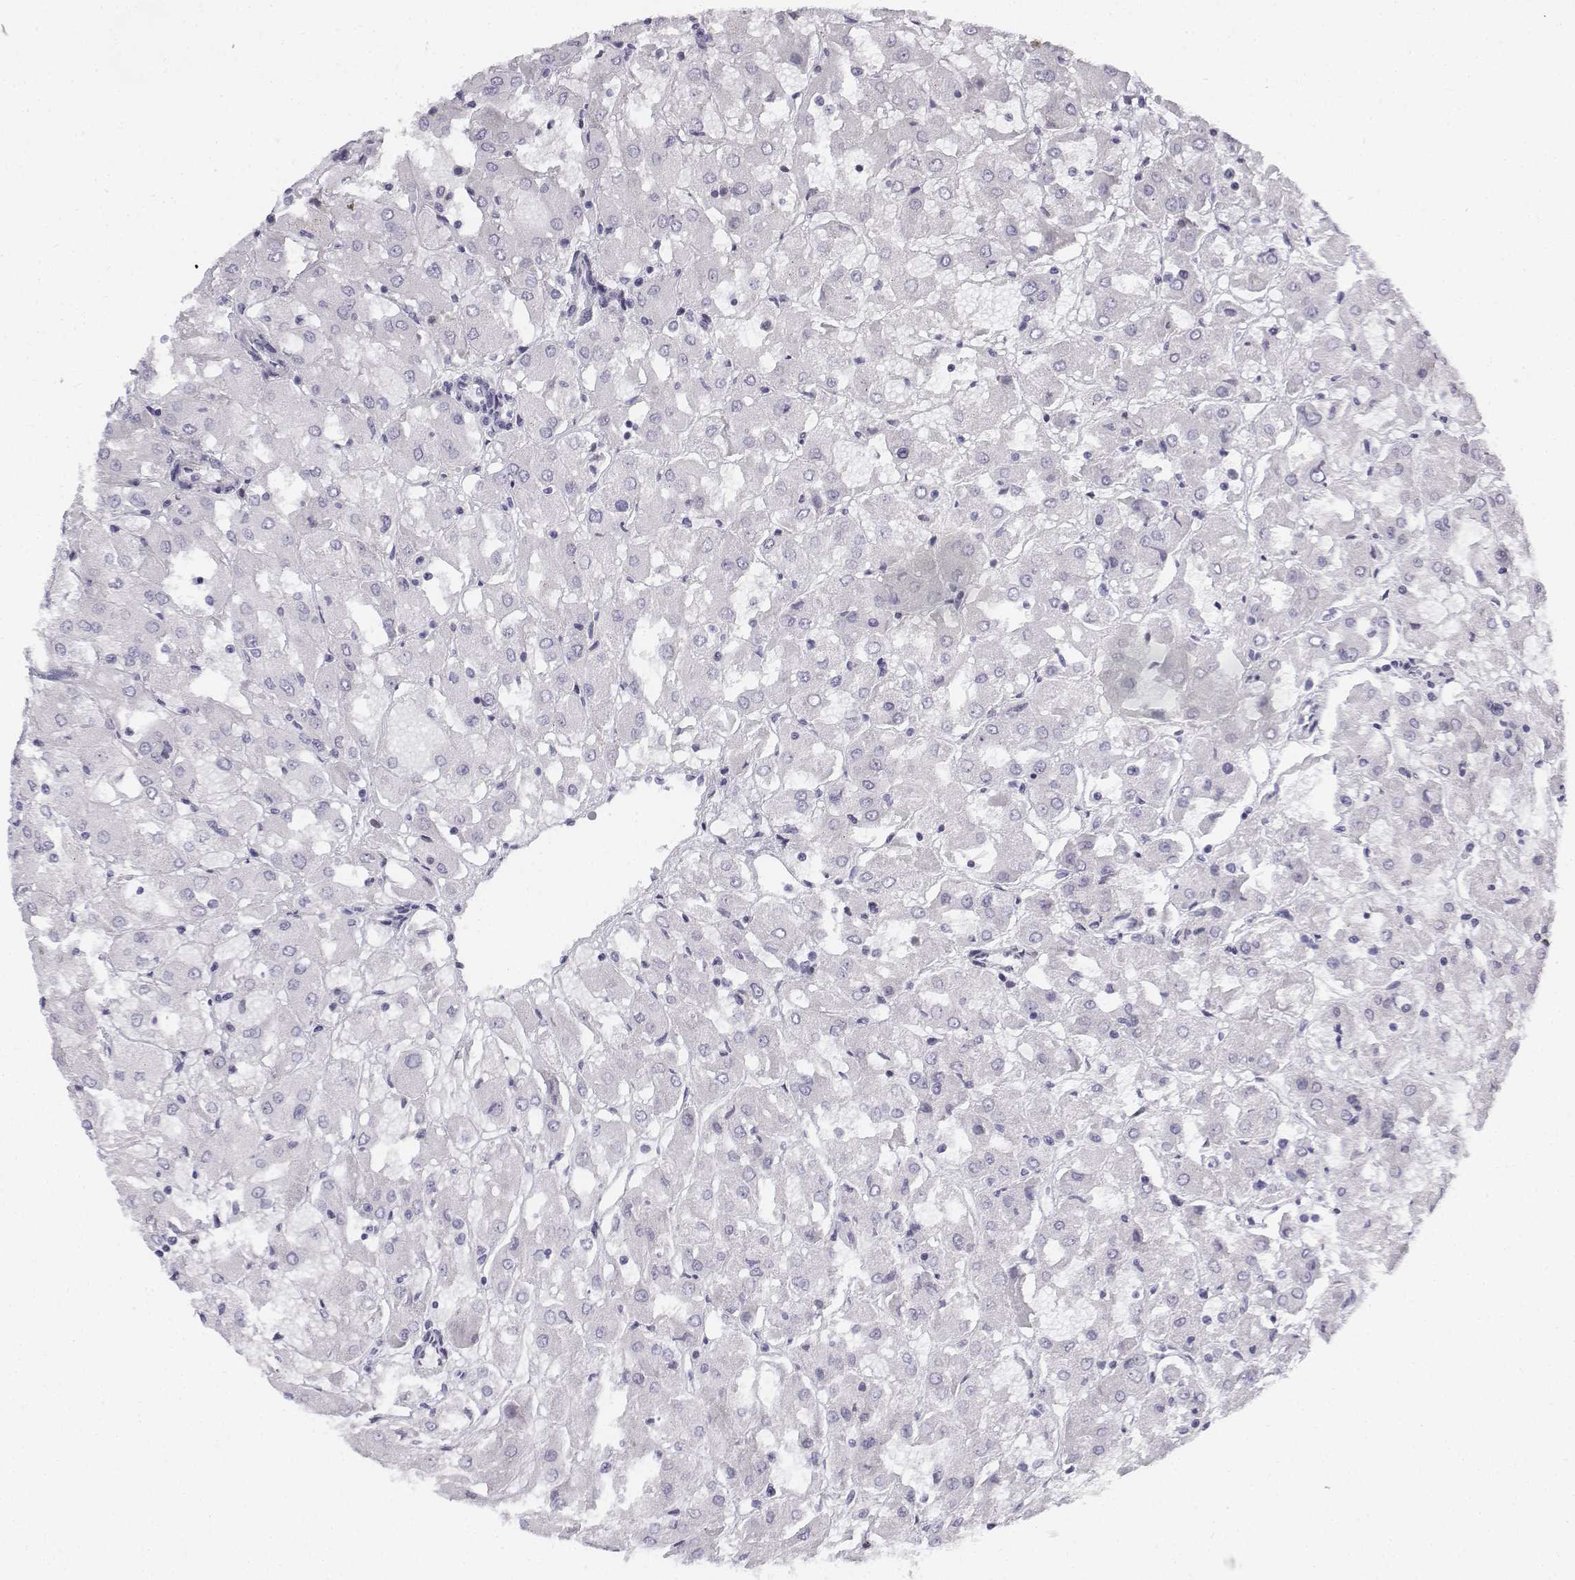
{"staining": {"intensity": "negative", "quantity": "none", "location": "none"}, "tissue": "renal cancer", "cell_type": "Tumor cells", "image_type": "cancer", "snomed": [{"axis": "morphology", "description": "Adenocarcinoma, NOS"}, {"axis": "topography", "description": "Kidney"}], "caption": "There is no significant staining in tumor cells of renal cancer. (Brightfield microscopy of DAB immunohistochemistry (IHC) at high magnification).", "gene": "PENK", "patient": {"sex": "male", "age": 72}}